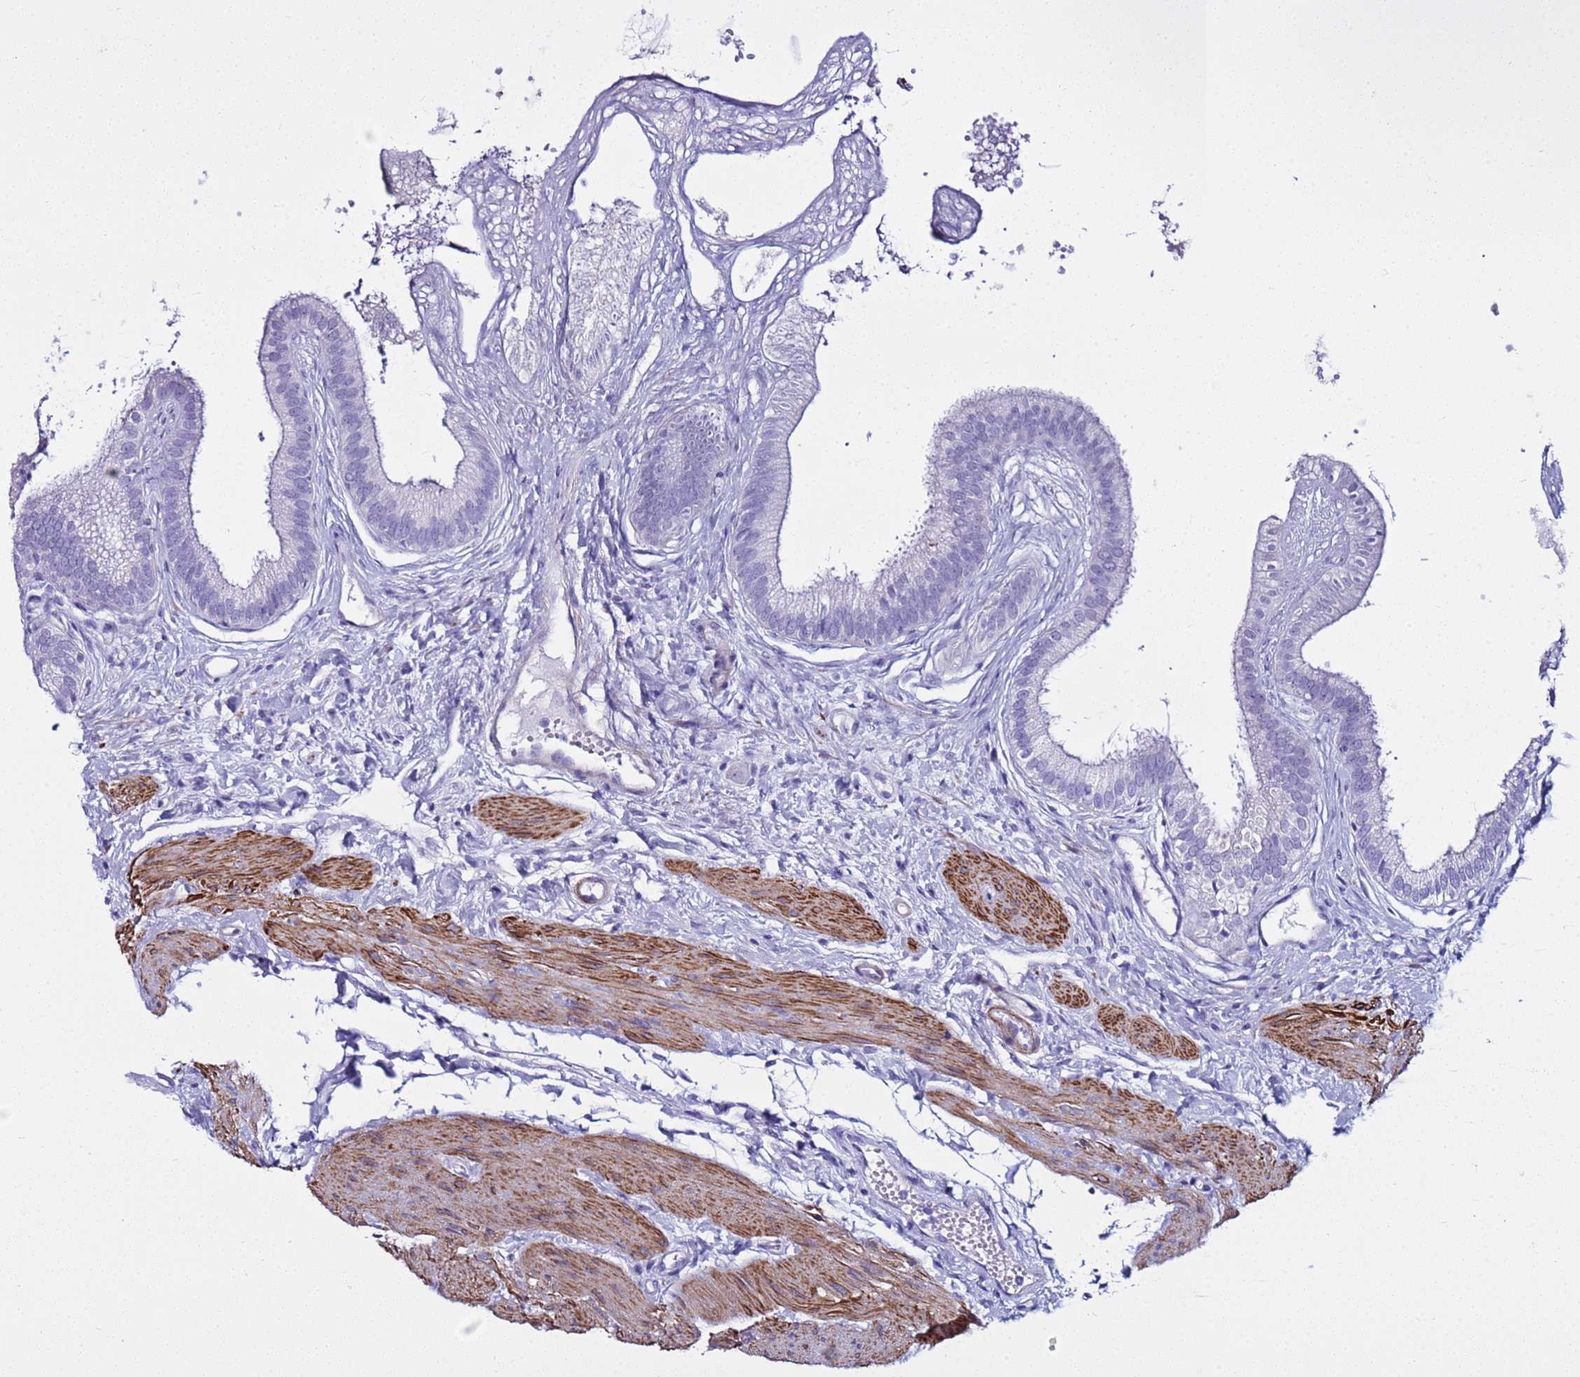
{"staining": {"intensity": "negative", "quantity": "none", "location": "none"}, "tissue": "gallbladder", "cell_type": "Glandular cells", "image_type": "normal", "snomed": [{"axis": "morphology", "description": "Normal tissue, NOS"}, {"axis": "topography", "description": "Gallbladder"}], "caption": "An immunohistochemistry (IHC) photomicrograph of unremarkable gallbladder is shown. There is no staining in glandular cells of gallbladder.", "gene": "LCMT1", "patient": {"sex": "female", "age": 54}}